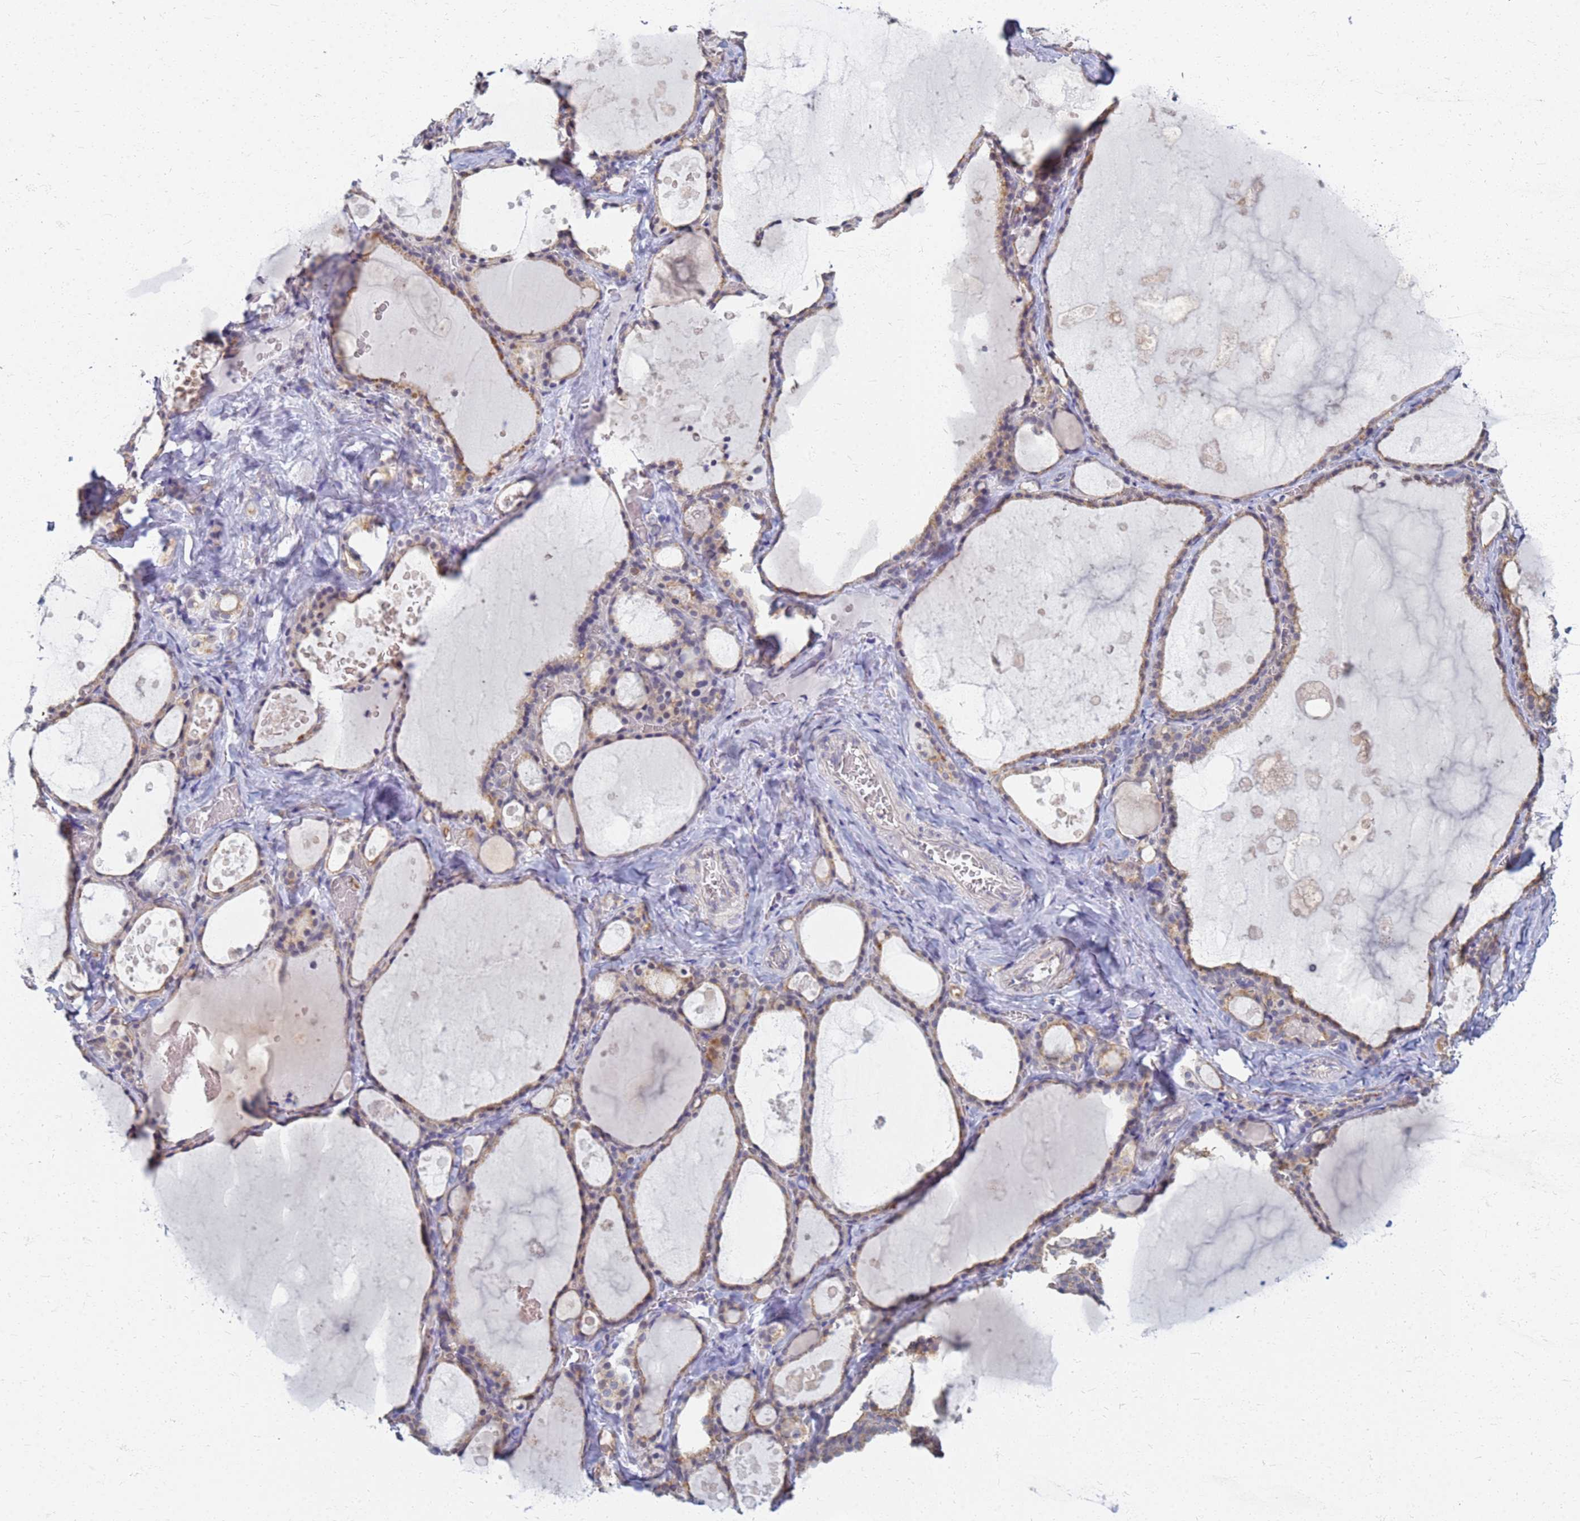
{"staining": {"intensity": "moderate", "quantity": "25%-75%", "location": "cytoplasmic/membranous"}, "tissue": "thyroid gland", "cell_type": "Glandular cells", "image_type": "normal", "snomed": [{"axis": "morphology", "description": "Normal tissue, NOS"}, {"axis": "topography", "description": "Thyroid gland"}], "caption": "The immunohistochemical stain shows moderate cytoplasmic/membranous expression in glandular cells of benign thyroid gland.", "gene": "ATP6V1E1", "patient": {"sex": "male", "age": 56}}